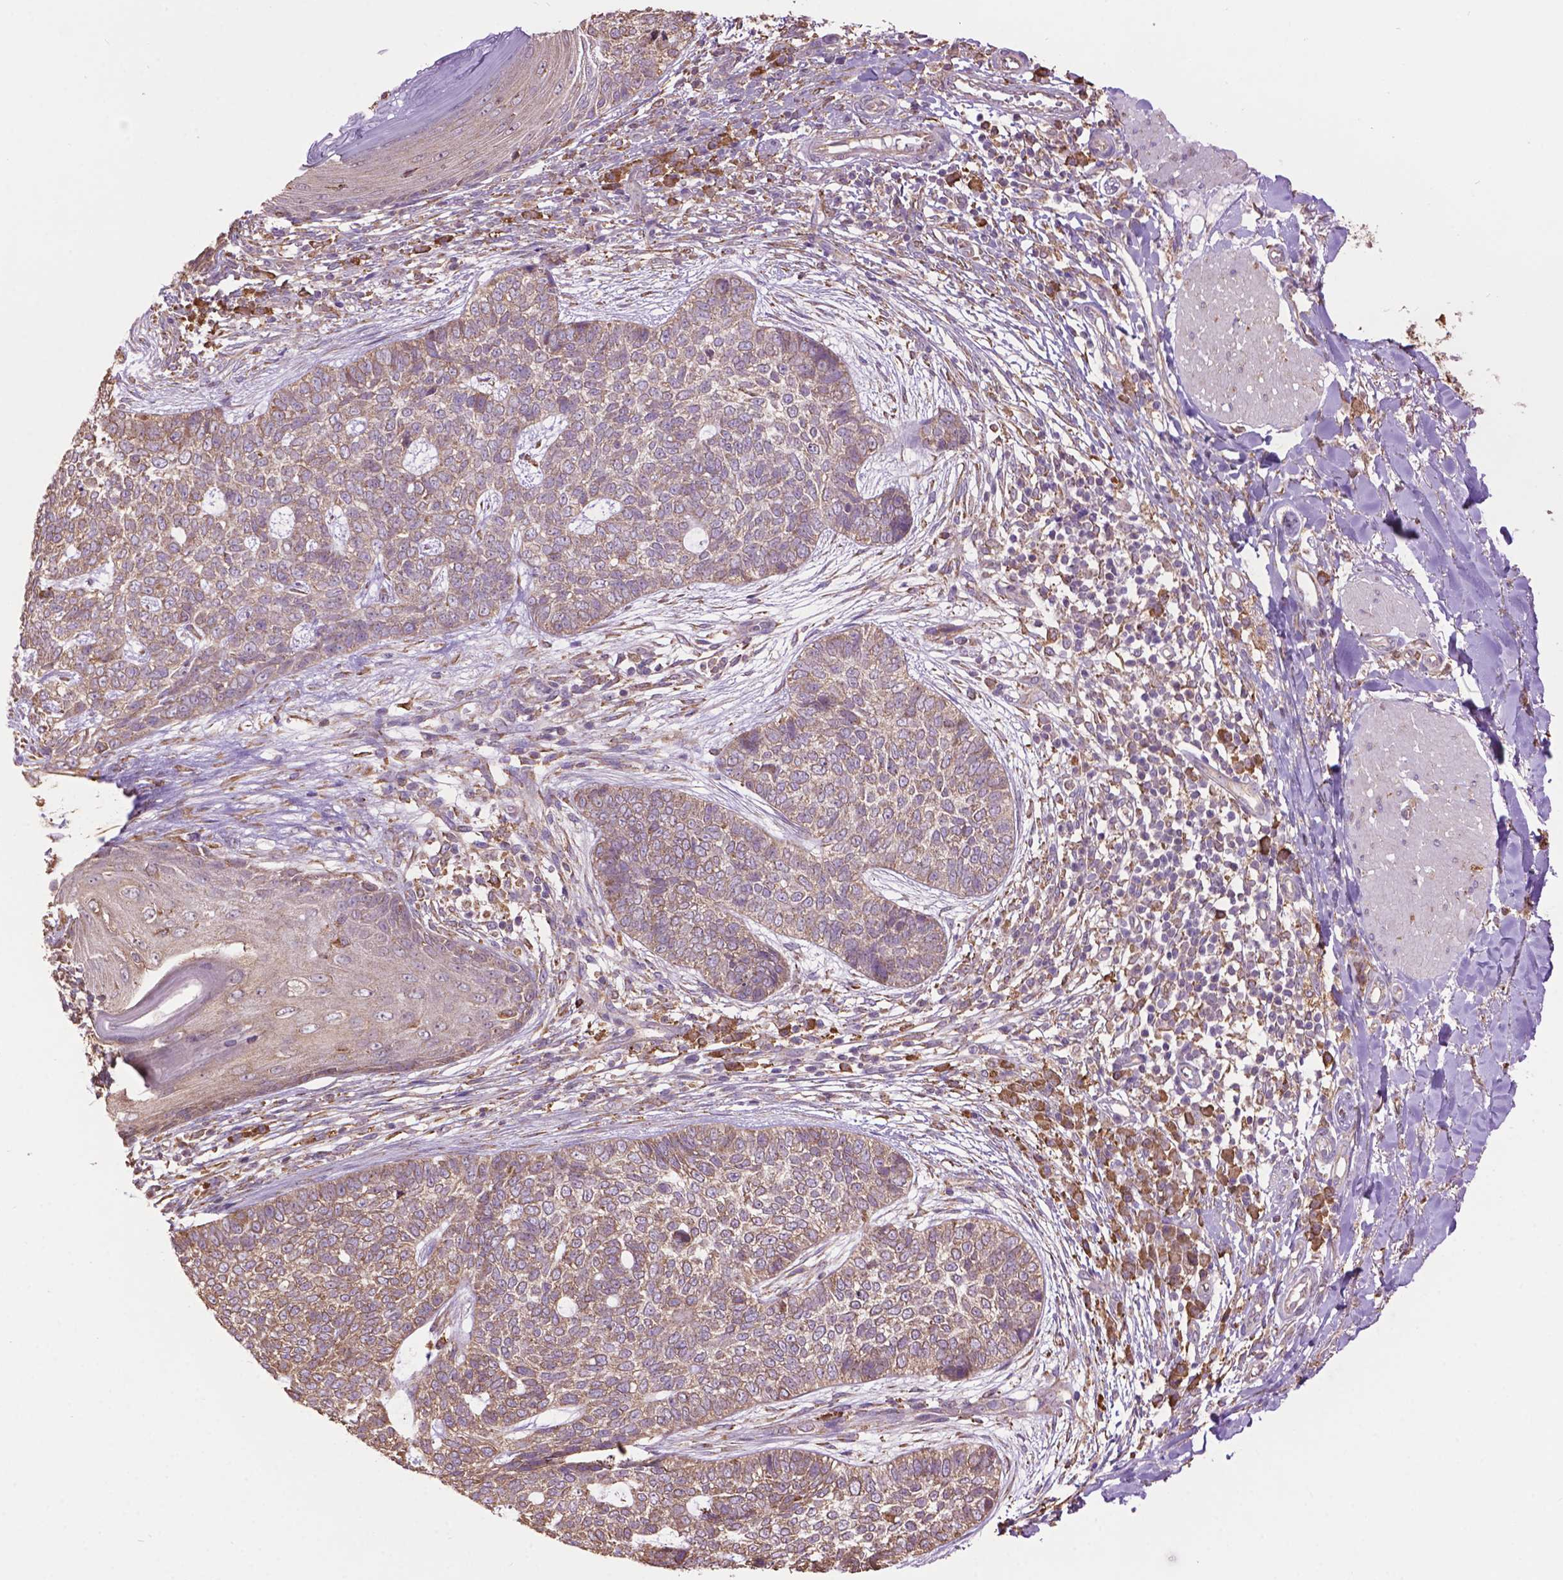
{"staining": {"intensity": "weak", "quantity": ">75%", "location": "cytoplasmic/membranous"}, "tissue": "skin cancer", "cell_type": "Tumor cells", "image_type": "cancer", "snomed": [{"axis": "morphology", "description": "Basal cell carcinoma"}, {"axis": "topography", "description": "Skin"}], "caption": "Immunohistochemistry (IHC) staining of skin cancer (basal cell carcinoma), which displays low levels of weak cytoplasmic/membranous expression in approximately >75% of tumor cells indicating weak cytoplasmic/membranous protein positivity. The staining was performed using DAB (brown) for protein detection and nuclei were counterstained in hematoxylin (blue).", "gene": "PPP2R5E", "patient": {"sex": "female", "age": 69}}